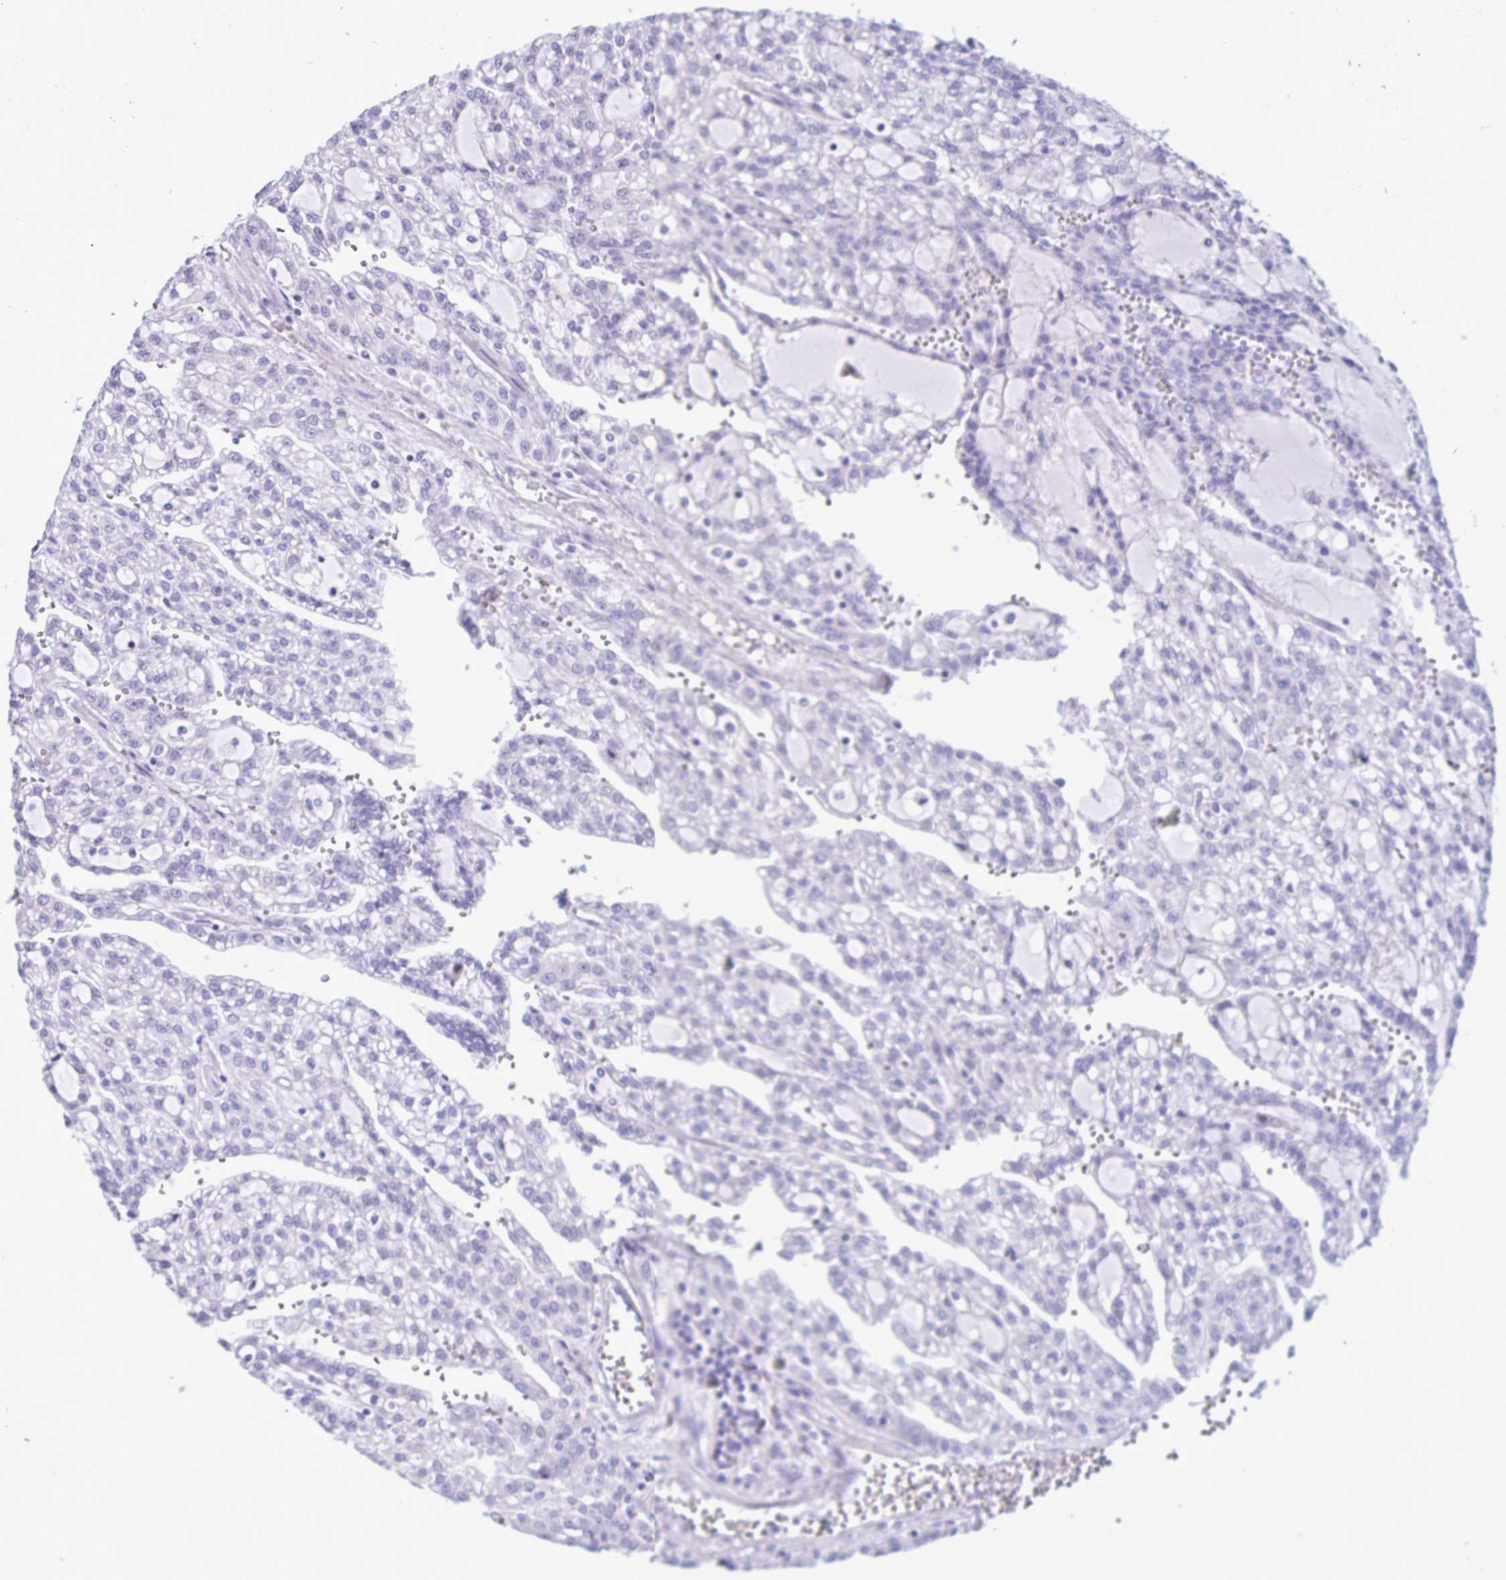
{"staining": {"intensity": "negative", "quantity": "none", "location": "none"}, "tissue": "renal cancer", "cell_type": "Tumor cells", "image_type": "cancer", "snomed": [{"axis": "morphology", "description": "Adenocarcinoma, NOS"}, {"axis": "topography", "description": "Kidney"}], "caption": "Renal cancer (adenocarcinoma) was stained to show a protein in brown. There is no significant staining in tumor cells.", "gene": "OR4N4", "patient": {"sex": "male", "age": 63}}